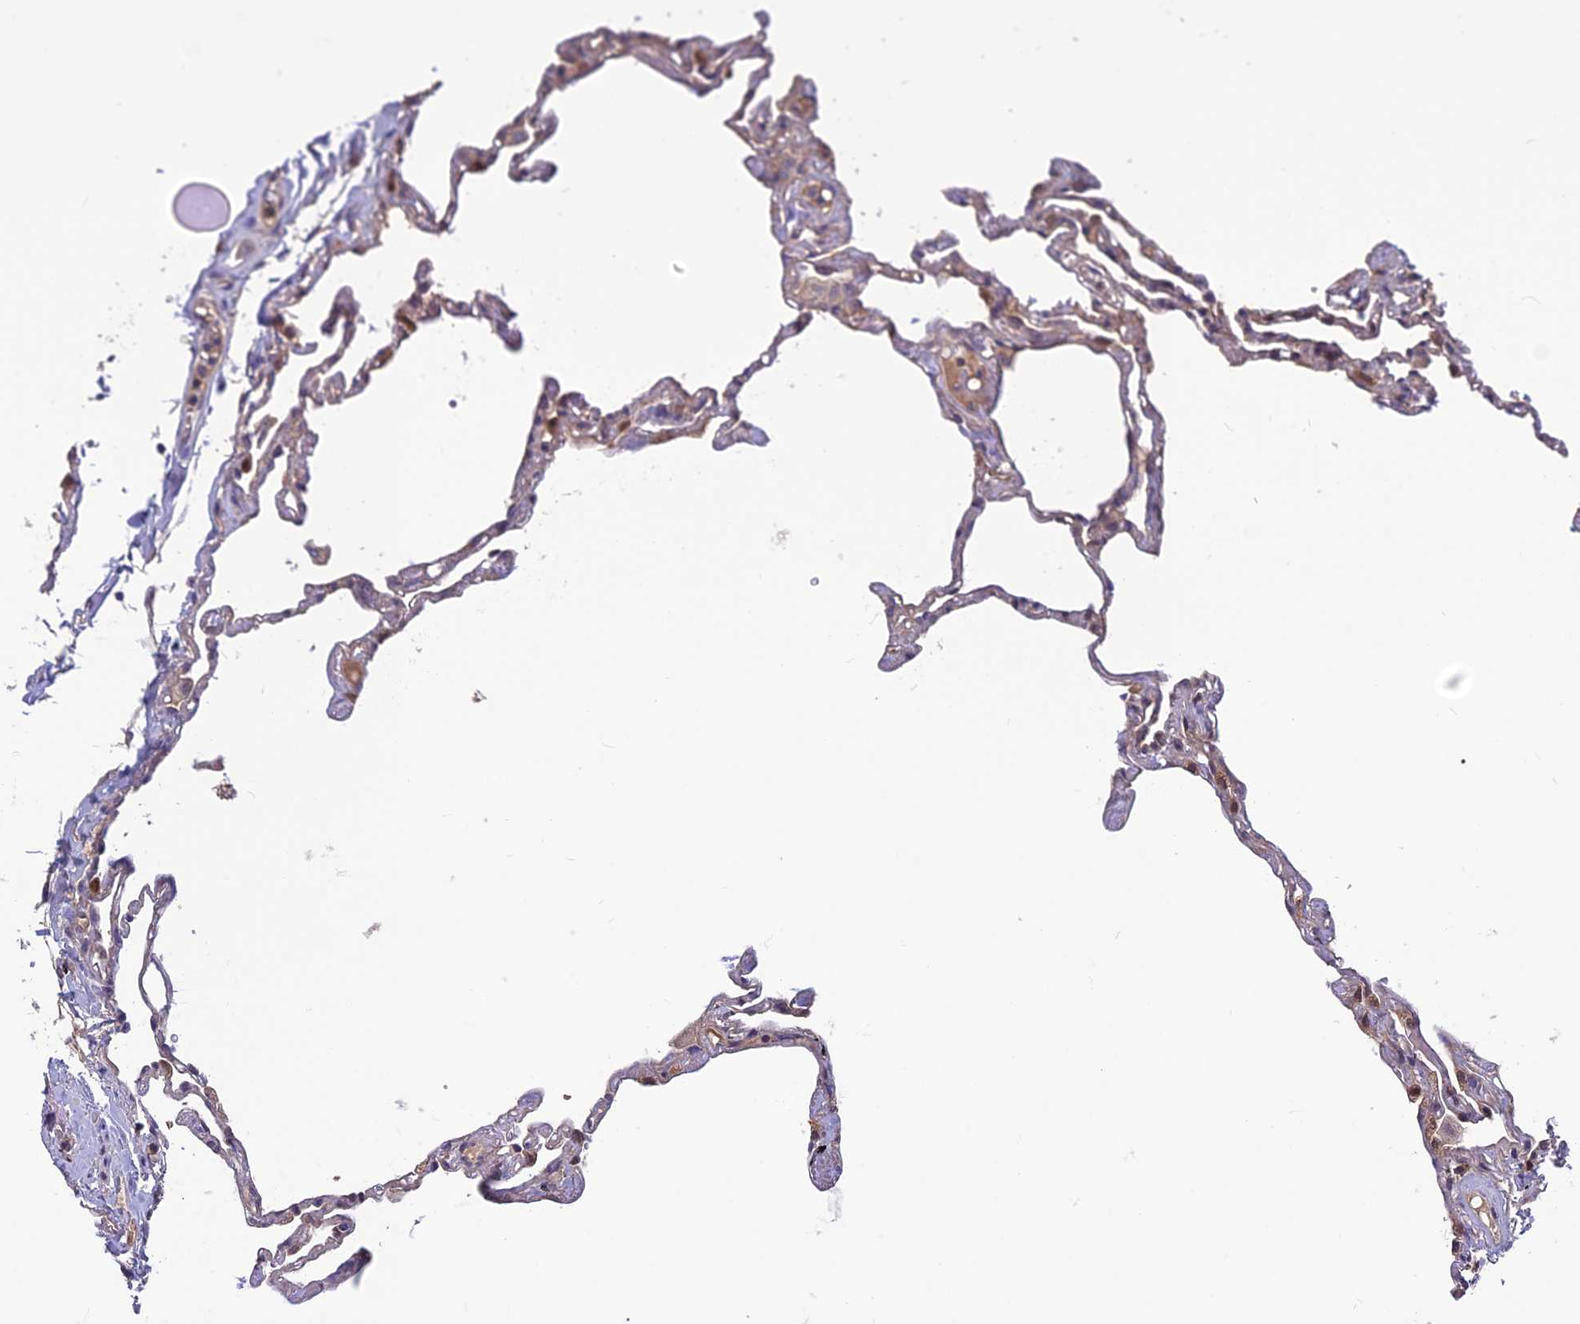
{"staining": {"intensity": "weak", "quantity": "25%-75%", "location": "cytoplasmic/membranous"}, "tissue": "lung", "cell_type": "Alveolar cells", "image_type": "normal", "snomed": [{"axis": "morphology", "description": "Normal tissue, NOS"}, {"axis": "topography", "description": "Lung"}], "caption": "Immunohistochemistry histopathology image of unremarkable lung stained for a protein (brown), which shows low levels of weak cytoplasmic/membranous expression in about 25%-75% of alveolar cells.", "gene": "CCDC15", "patient": {"sex": "female", "age": 67}}